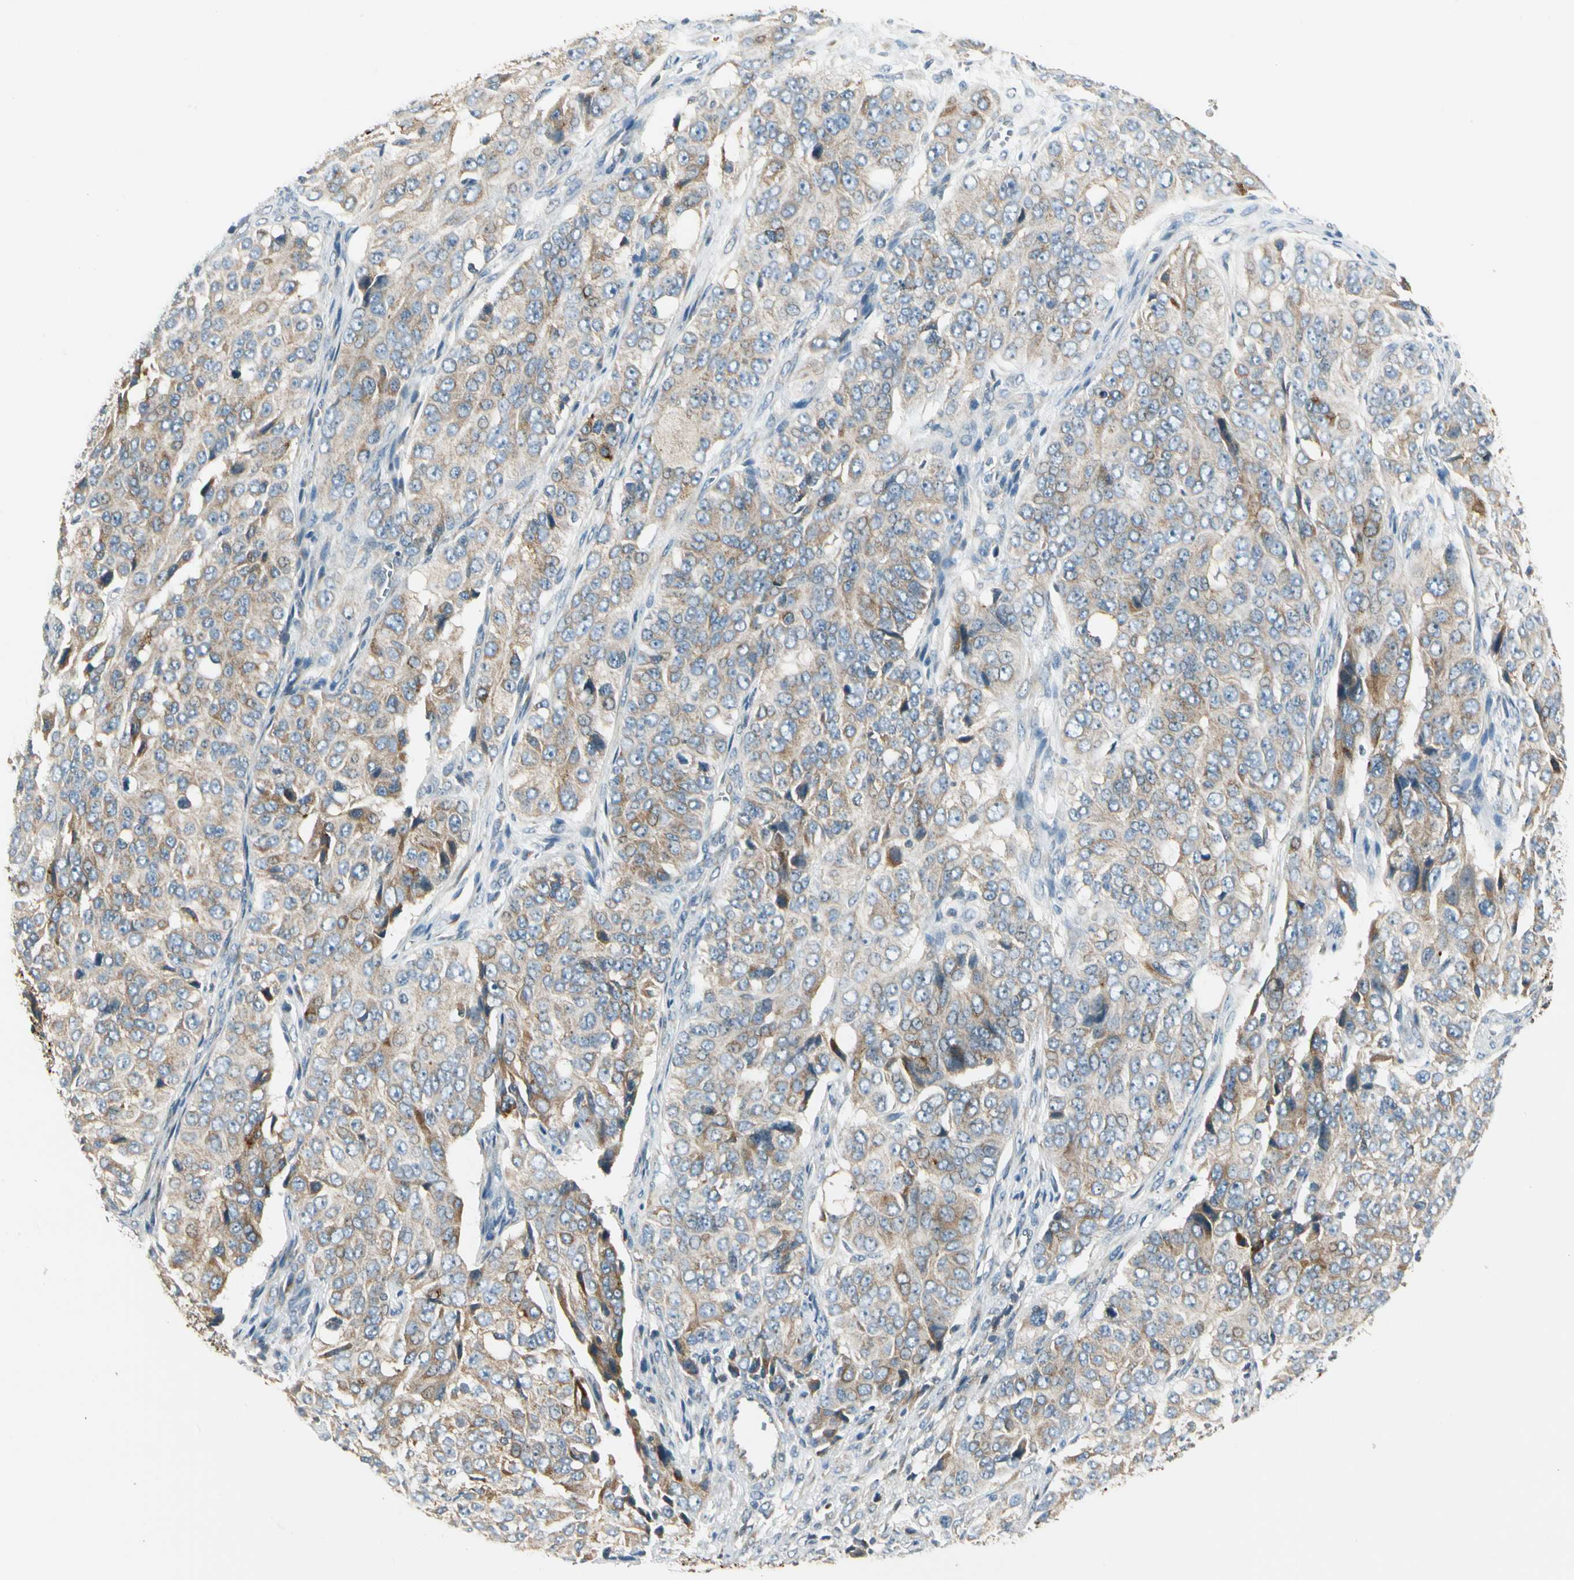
{"staining": {"intensity": "weak", "quantity": ">75%", "location": "cytoplasmic/membranous"}, "tissue": "ovarian cancer", "cell_type": "Tumor cells", "image_type": "cancer", "snomed": [{"axis": "morphology", "description": "Carcinoma, endometroid"}, {"axis": "topography", "description": "Ovary"}], "caption": "The immunohistochemical stain shows weak cytoplasmic/membranous staining in tumor cells of endometroid carcinoma (ovarian) tissue.", "gene": "BNIP1", "patient": {"sex": "female", "age": 51}}